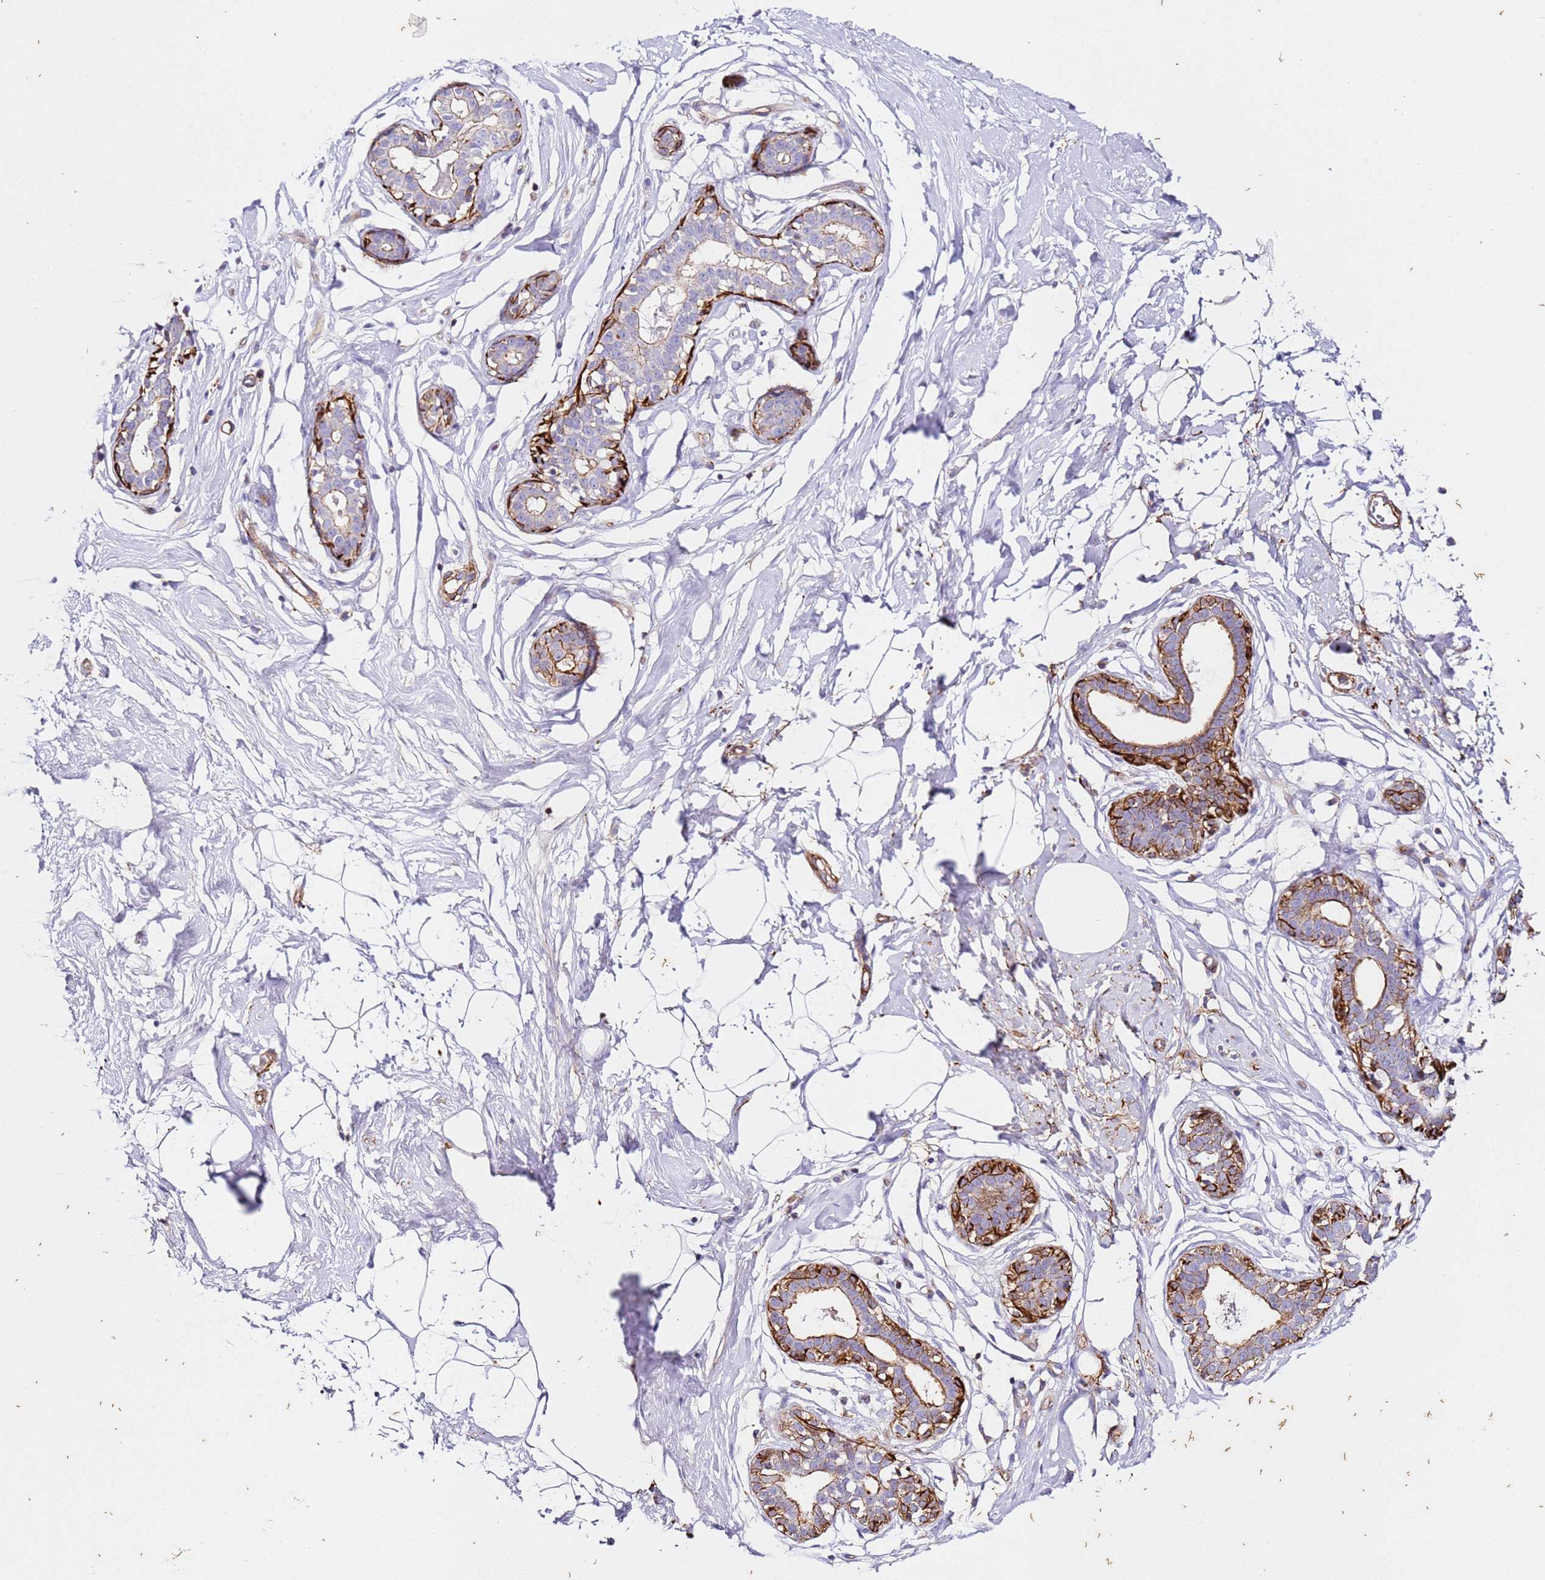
{"staining": {"intensity": "negative", "quantity": "none", "location": "none"}, "tissue": "breast", "cell_type": "Adipocytes", "image_type": "normal", "snomed": [{"axis": "morphology", "description": "Normal tissue, NOS"}, {"axis": "morphology", "description": "Adenoma, NOS"}, {"axis": "topography", "description": "Breast"}], "caption": "High power microscopy photomicrograph of an immunohistochemistry (IHC) photomicrograph of unremarkable breast, revealing no significant staining in adipocytes.", "gene": "ZNF671", "patient": {"sex": "female", "age": 23}}